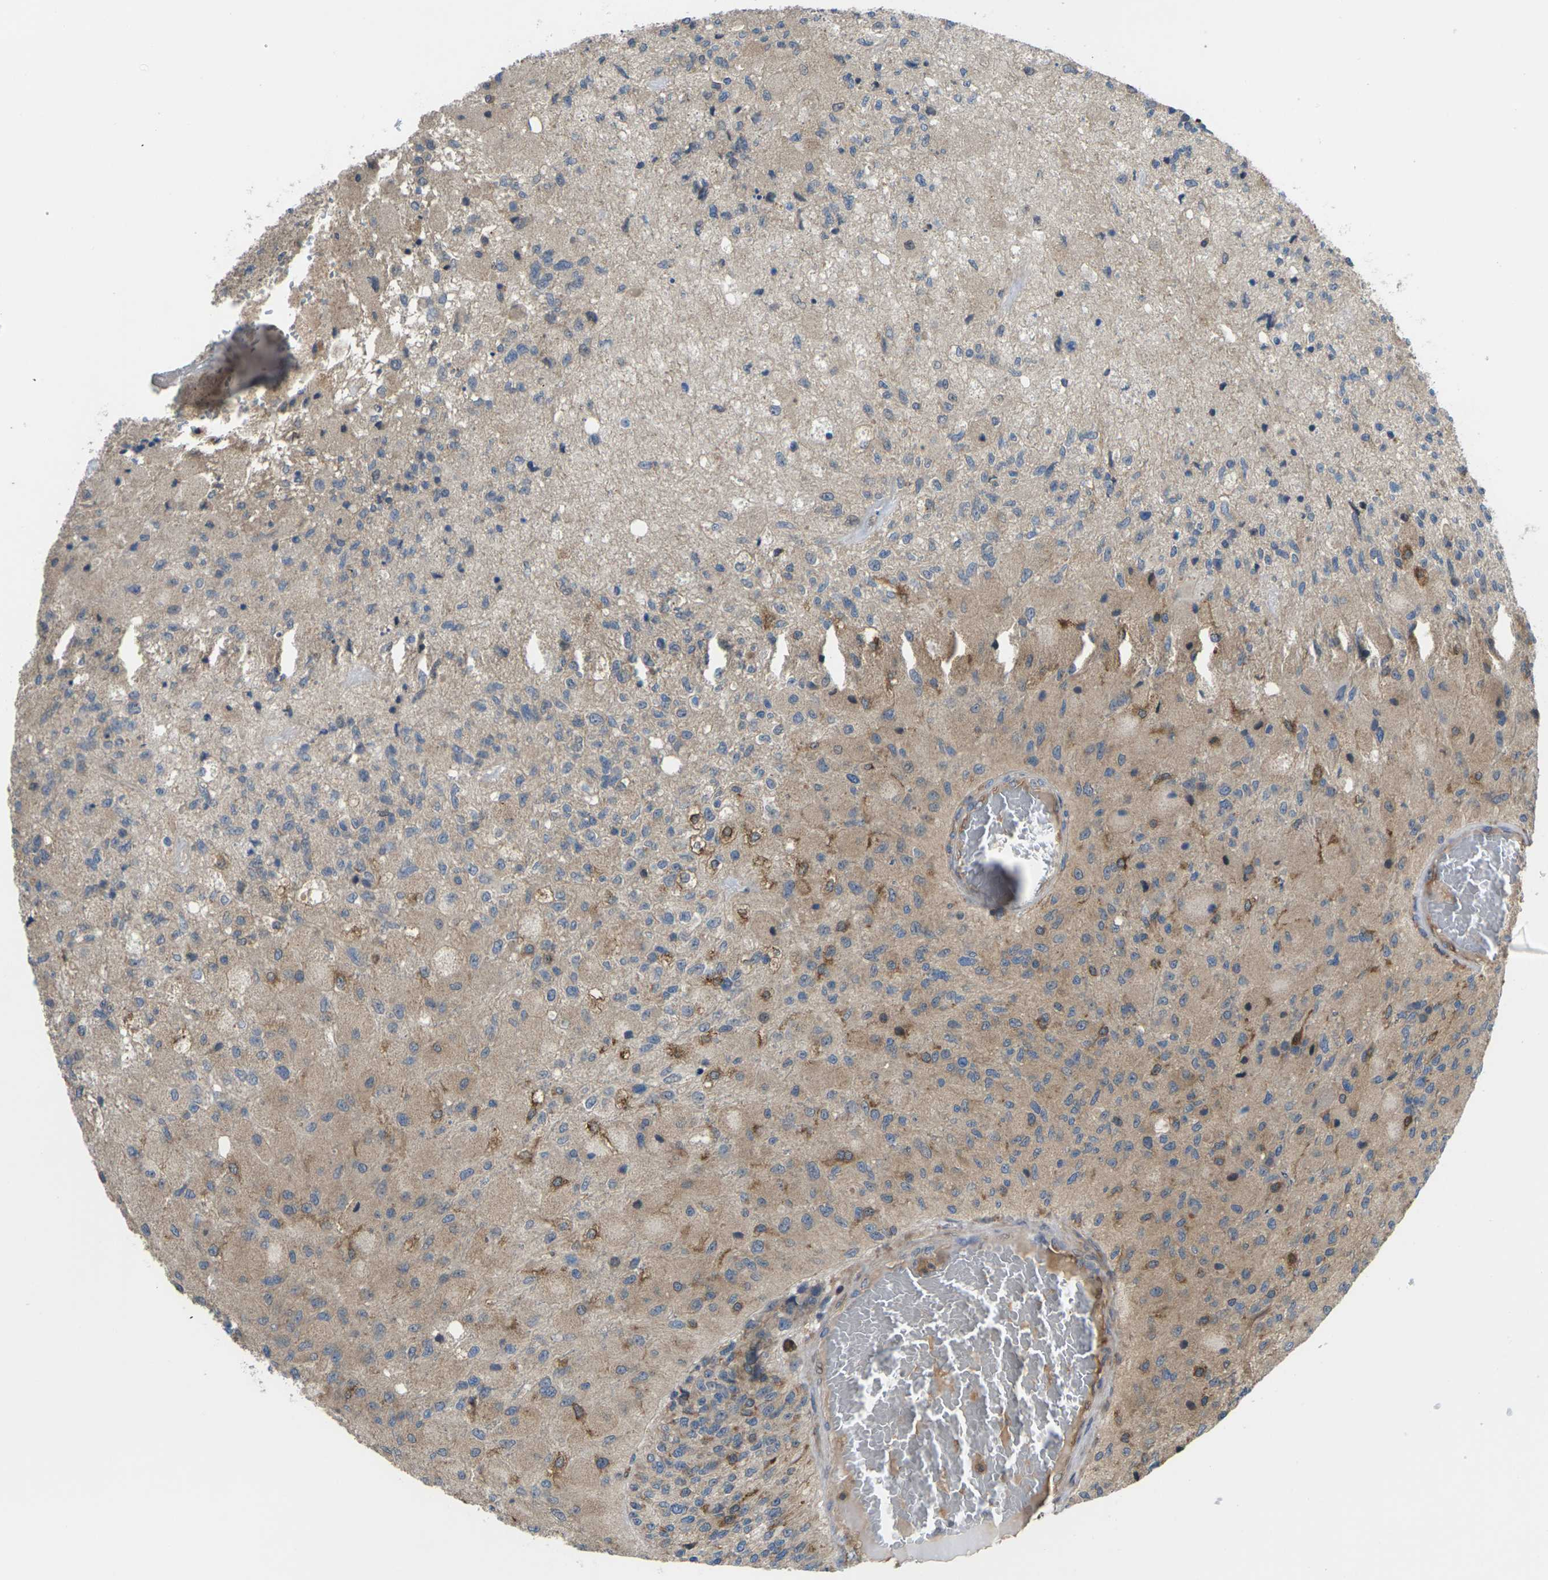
{"staining": {"intensity": "negative", "quantity": "none", "location": "none"}, "tissue": "glioma", "cell_type": "Tumor cells", "image_type": "cancer", "snomed": [{"axis": "morphology", "description": "Normal tissue, NOS"}, {"axis": "morphology", "description": "Glioma, malignant, High grade"}, {"axis": "topography", "description": "Cerebral cortex"}], "caption": "This is an immunohistochemistry micrograph of human glioma. There is no staining in tumor cells.", "gene": "TIAM1", "patient": {"sex": "male", "age": 77}}